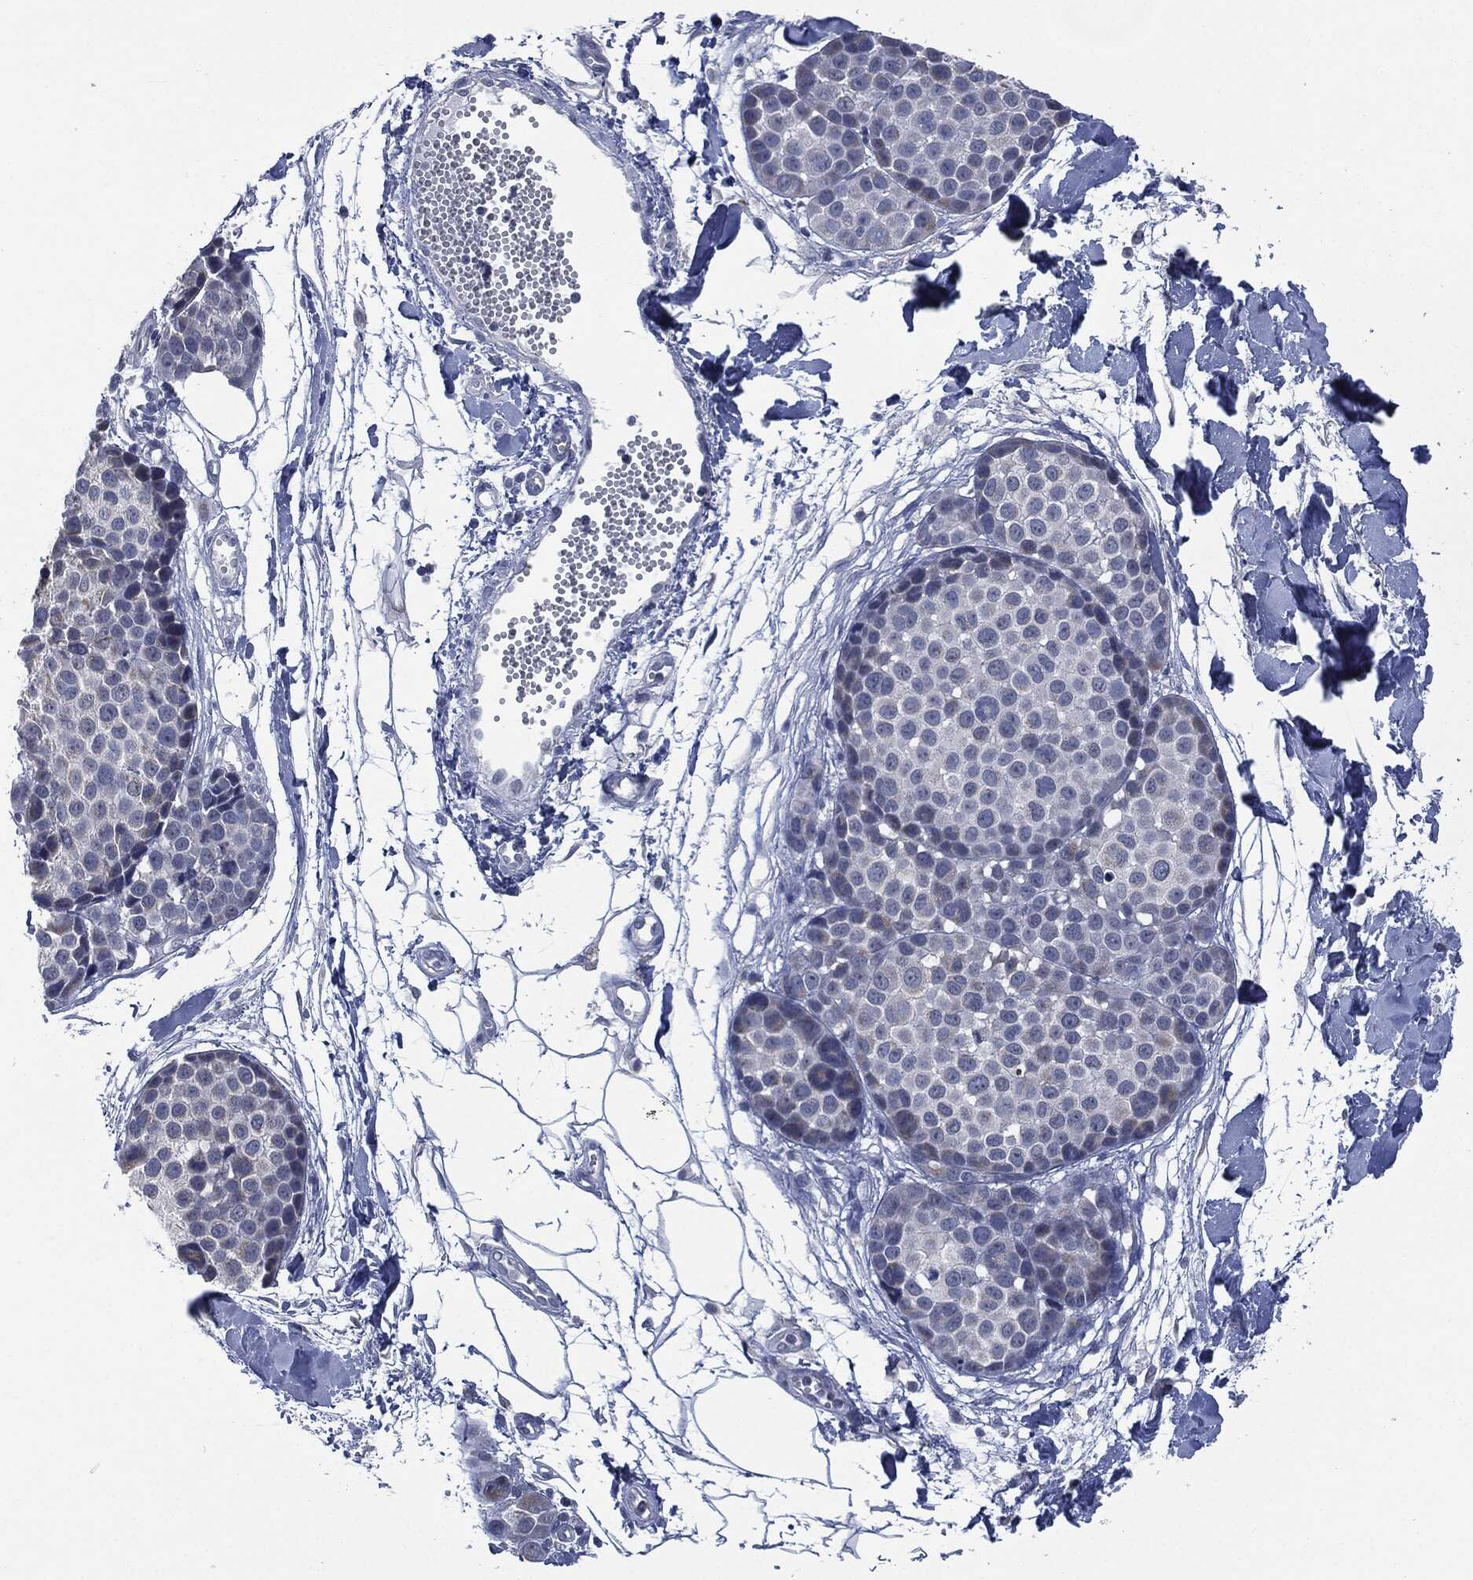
{"staining": {"intensity": "negative", "quantity": "none", "location": "none"}, "tissue": "melanoma", "cell_type": "Tumor cells", "image_type": "cancer", "snomed": [{"axis": "morphology", "description": "Malignant melanoma, NOS"}, {"axis": "topography", "description": "Skin"}], "caption": "Melanoma stained for a protein using immunohistochemistry (IHC) demonstrates no expression tumor cells.", "gene": "IL1RN", "patient": {"sex": "female", "age": 86}}